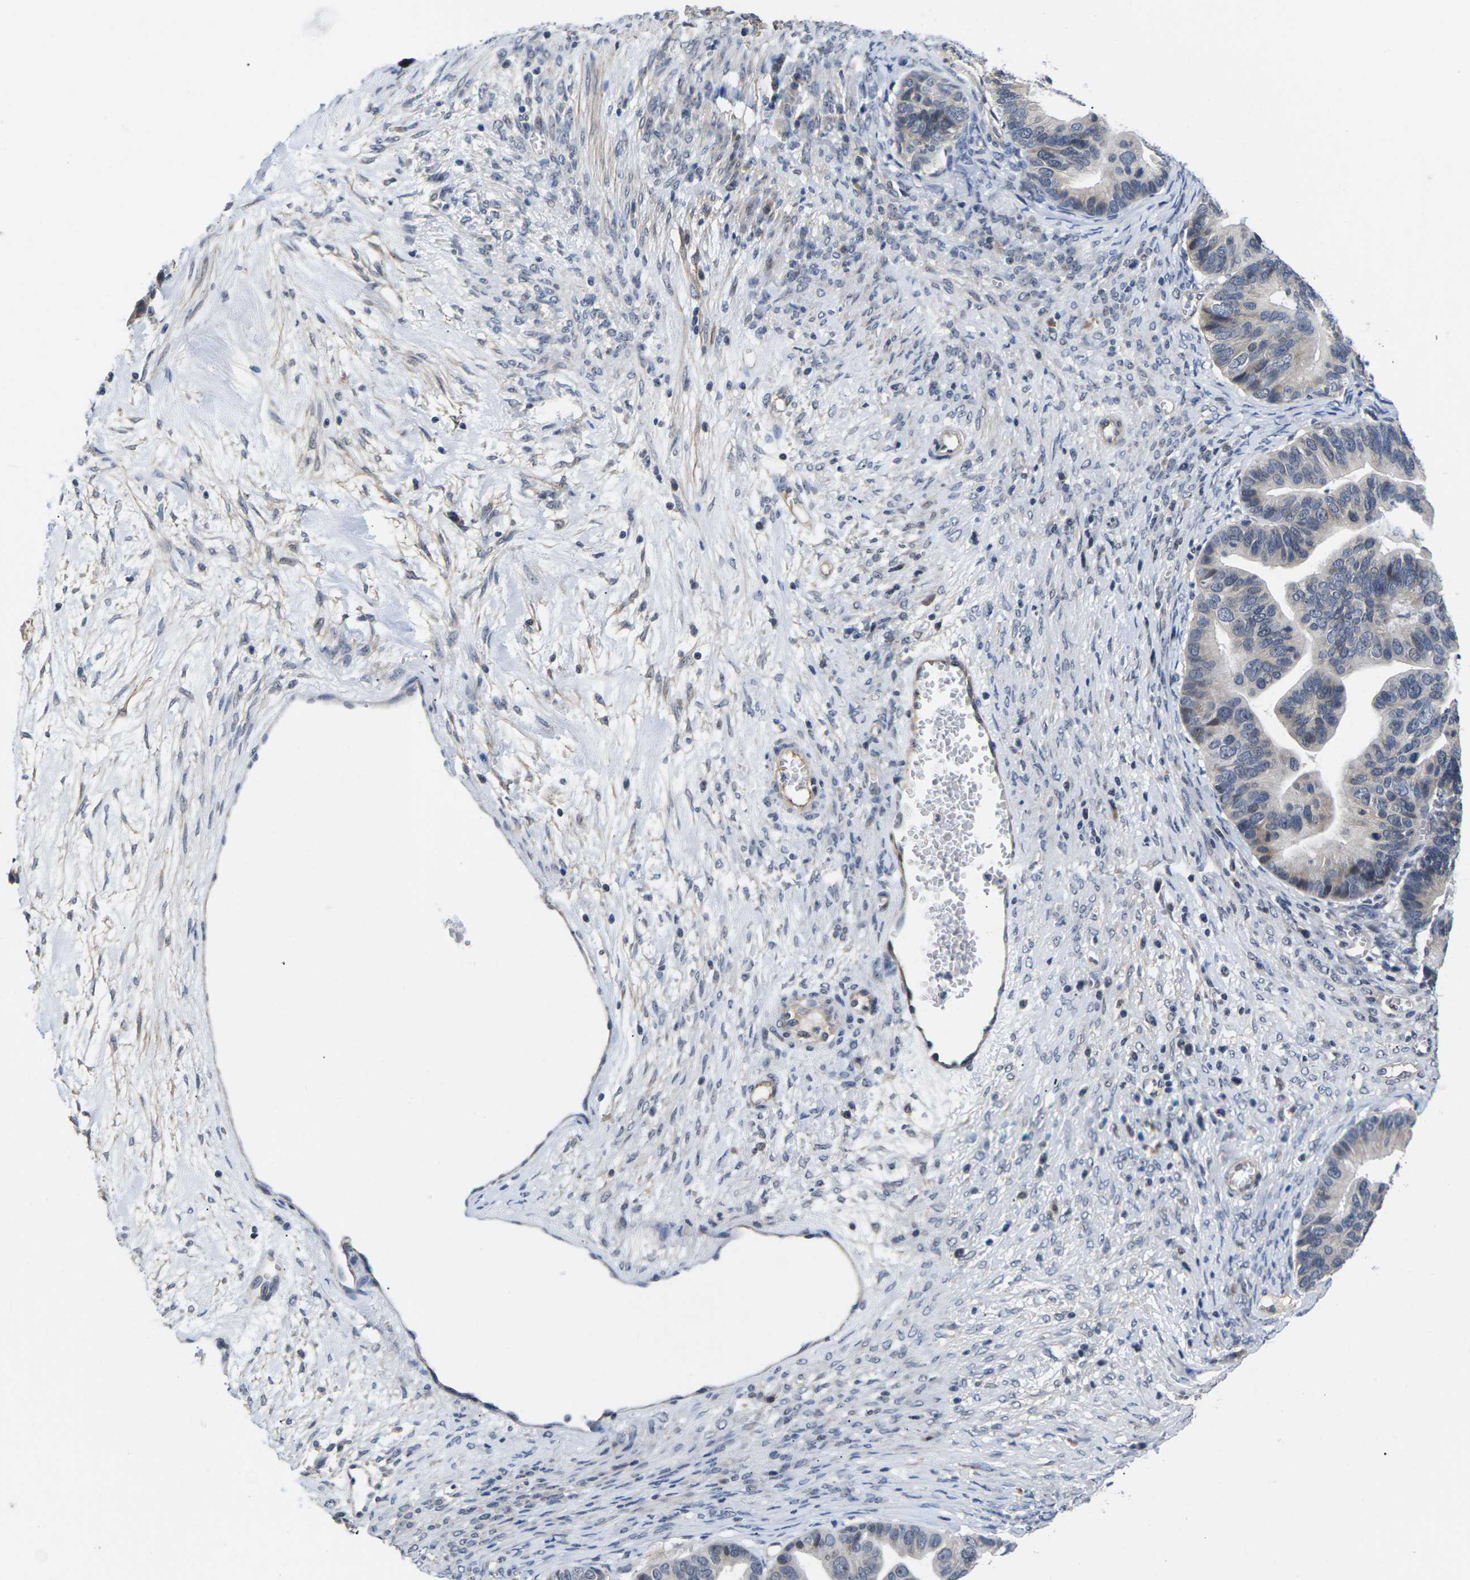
{"staining": {"intensity": "weak", "quantity": "<25%", "location": "cytoplasmic/membranous"}, "tissue": "ovarian cancer", "cell_type": "Tumor cells", "image_type": "cancer", "snomed": [{"axis": "morphology", "description": "Cystadenocarcinoma, serous, NOS"}, {"axis": "topography", "description": "Ovary"}], "caption": "High magnification brightfield microscopy of ovarian cancer stained with DAB (3,3'-diaminobenzidine) (brown) and counterstained with hematoxylin (blue): tumor cells show no significant staining.", "gene": "ST6GAL2", "patient": {"sex": "female", "age": 56}}